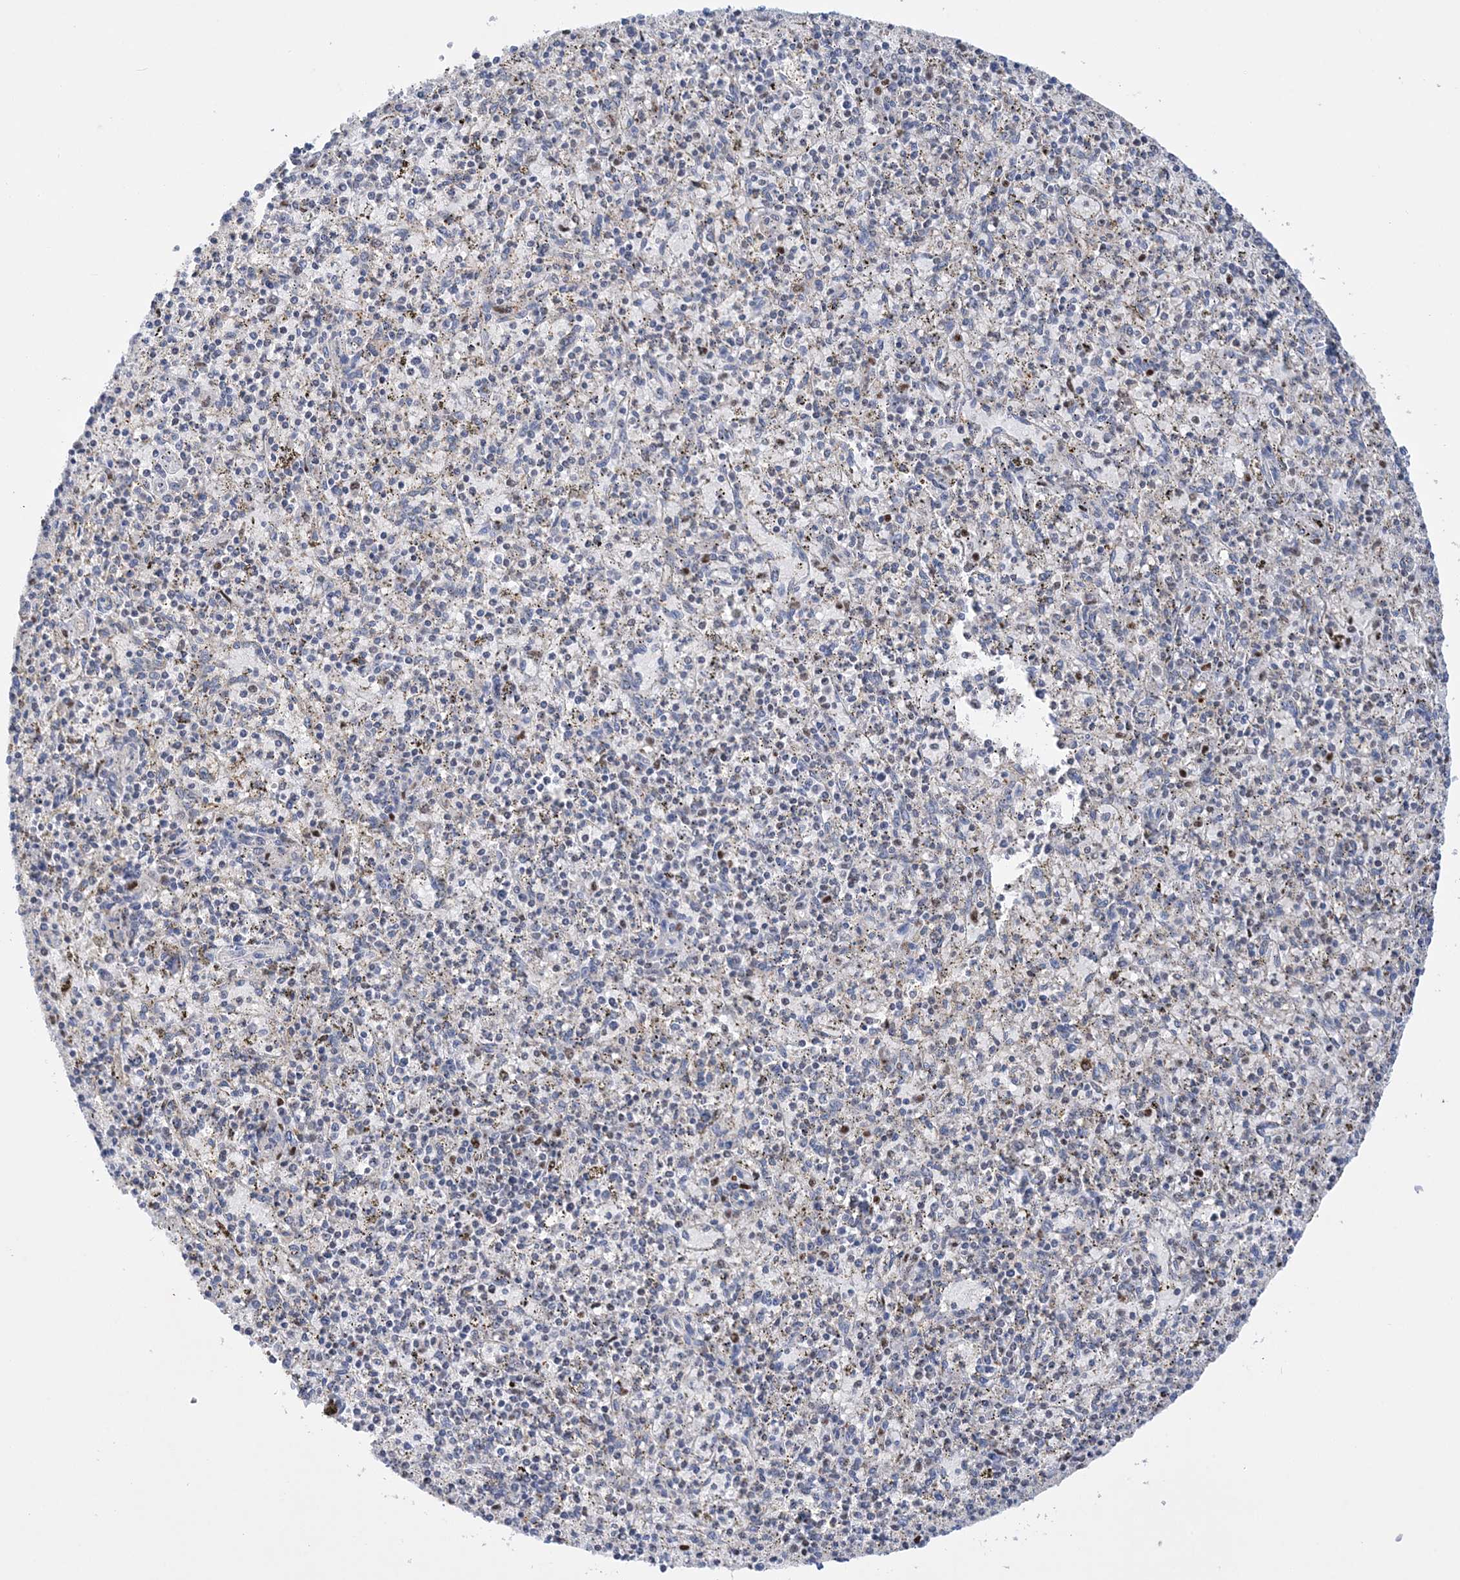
{"staining": {"intensity": "strong", "quantity": "<25%", "location": "nuclear"}, "tissue": "spleen", "cell_type": "Cells in red pulp", "image_type": "normal", "snomed": [{"axis": "morphology", "description": "Normal tissue, NOS"}, {"axis": "topography", "description": "Spleen"}], "caption": "This histopathology image shows immunohistochemistry (IHC) staining of benign human spleen, with medium strong nuclear expression in about <25% of cells in red pulp.", "gene": "NIT2", "patient": {"sex": "male", "age": 72}}